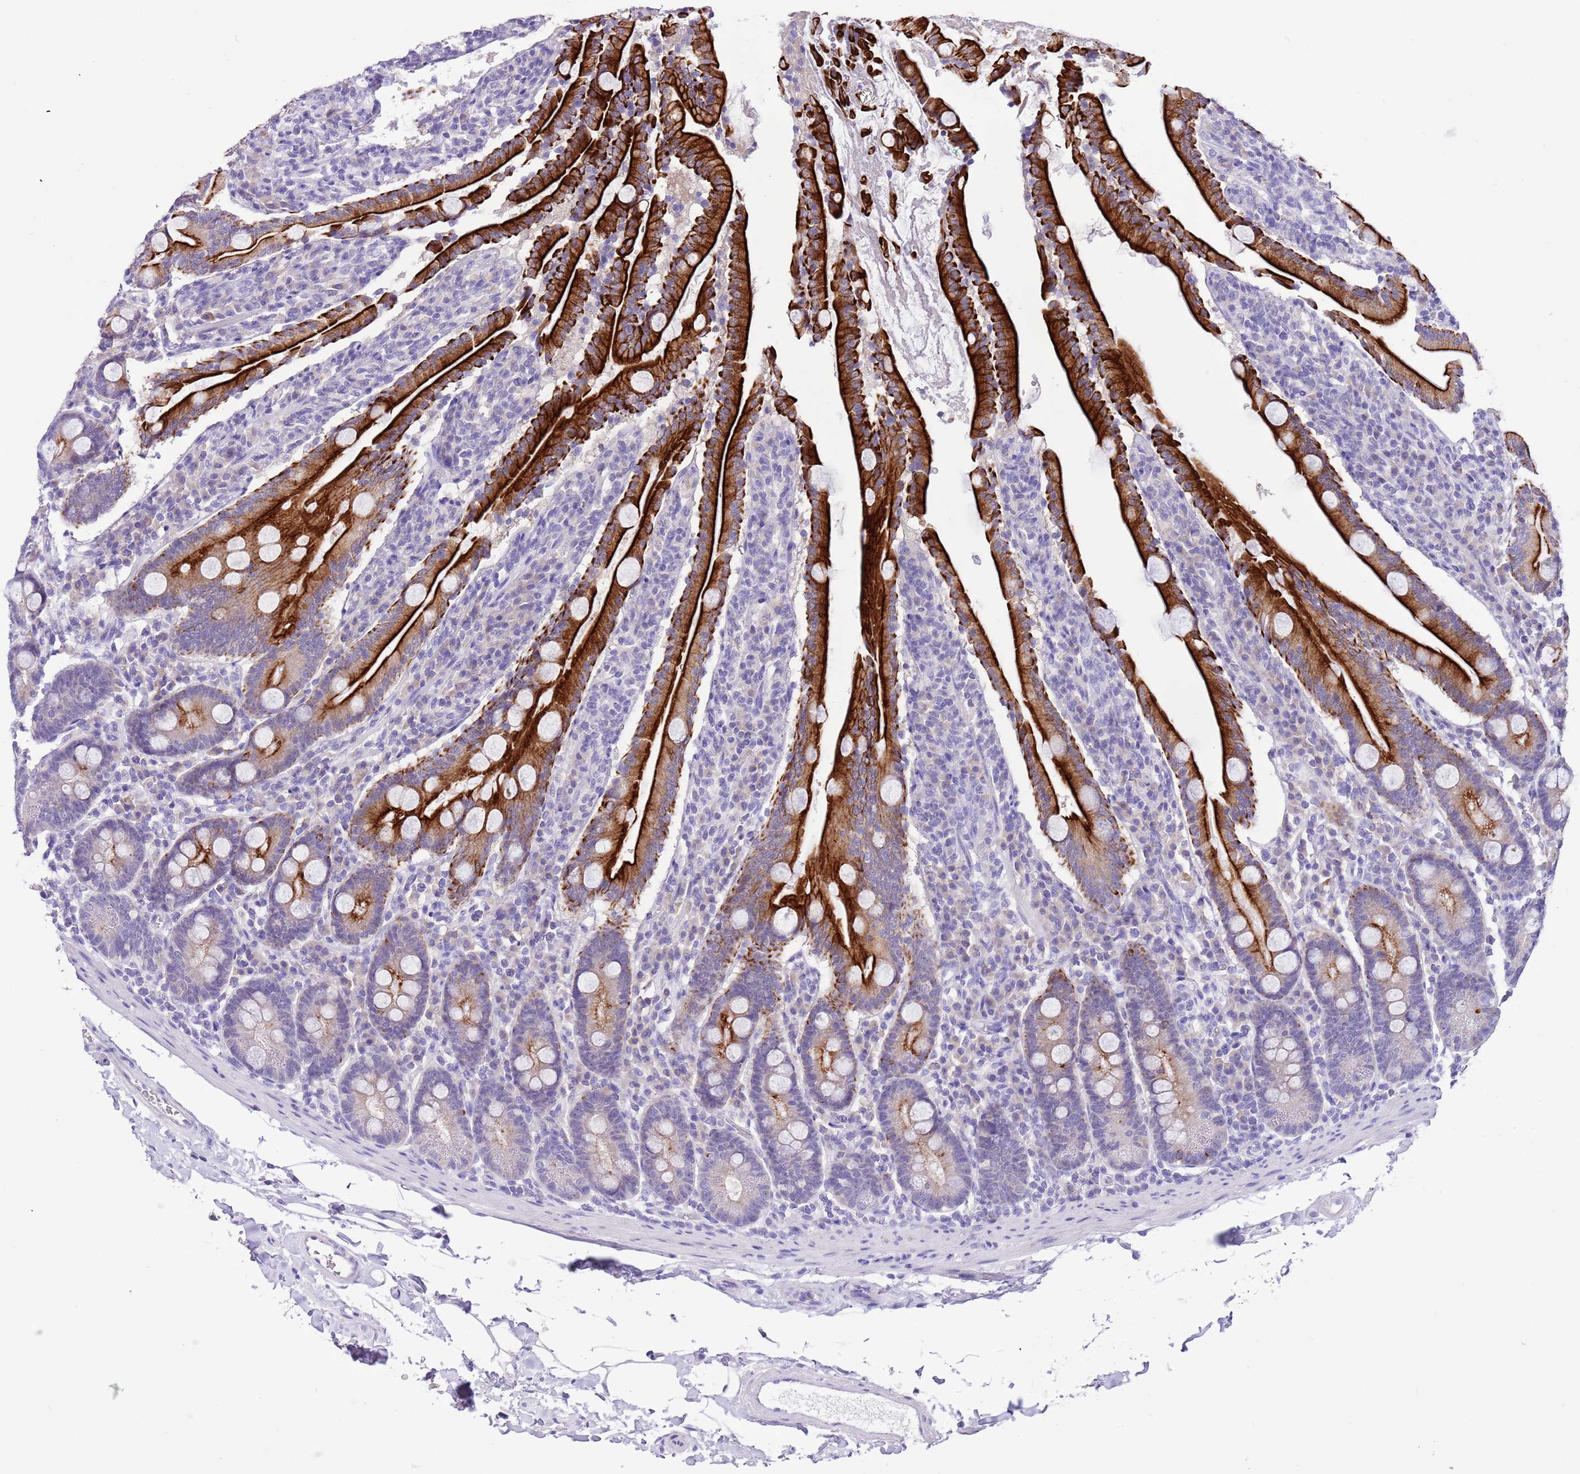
{"staining": {"intensity": "strong", "quantity": "25%-75%", "location": "cytoplasmic/membranous"}, "tissue": "duodenum", "cell_type": "Glandular cells", "image_type": "normal", "snomed": [{"axis": "morphology", "description": "Normal tissue, NOS"}, {"axis": "topography", "description": "Duodenum"}], "caption": "Immunohistochemical staining of unremarkable duodenum shows high levels of strong cytoplasmic/membranous staining in about 25%-75% of glandular cells.", "gene": "R3HDM4", "patient": {"sex": "male", "age": 35}}